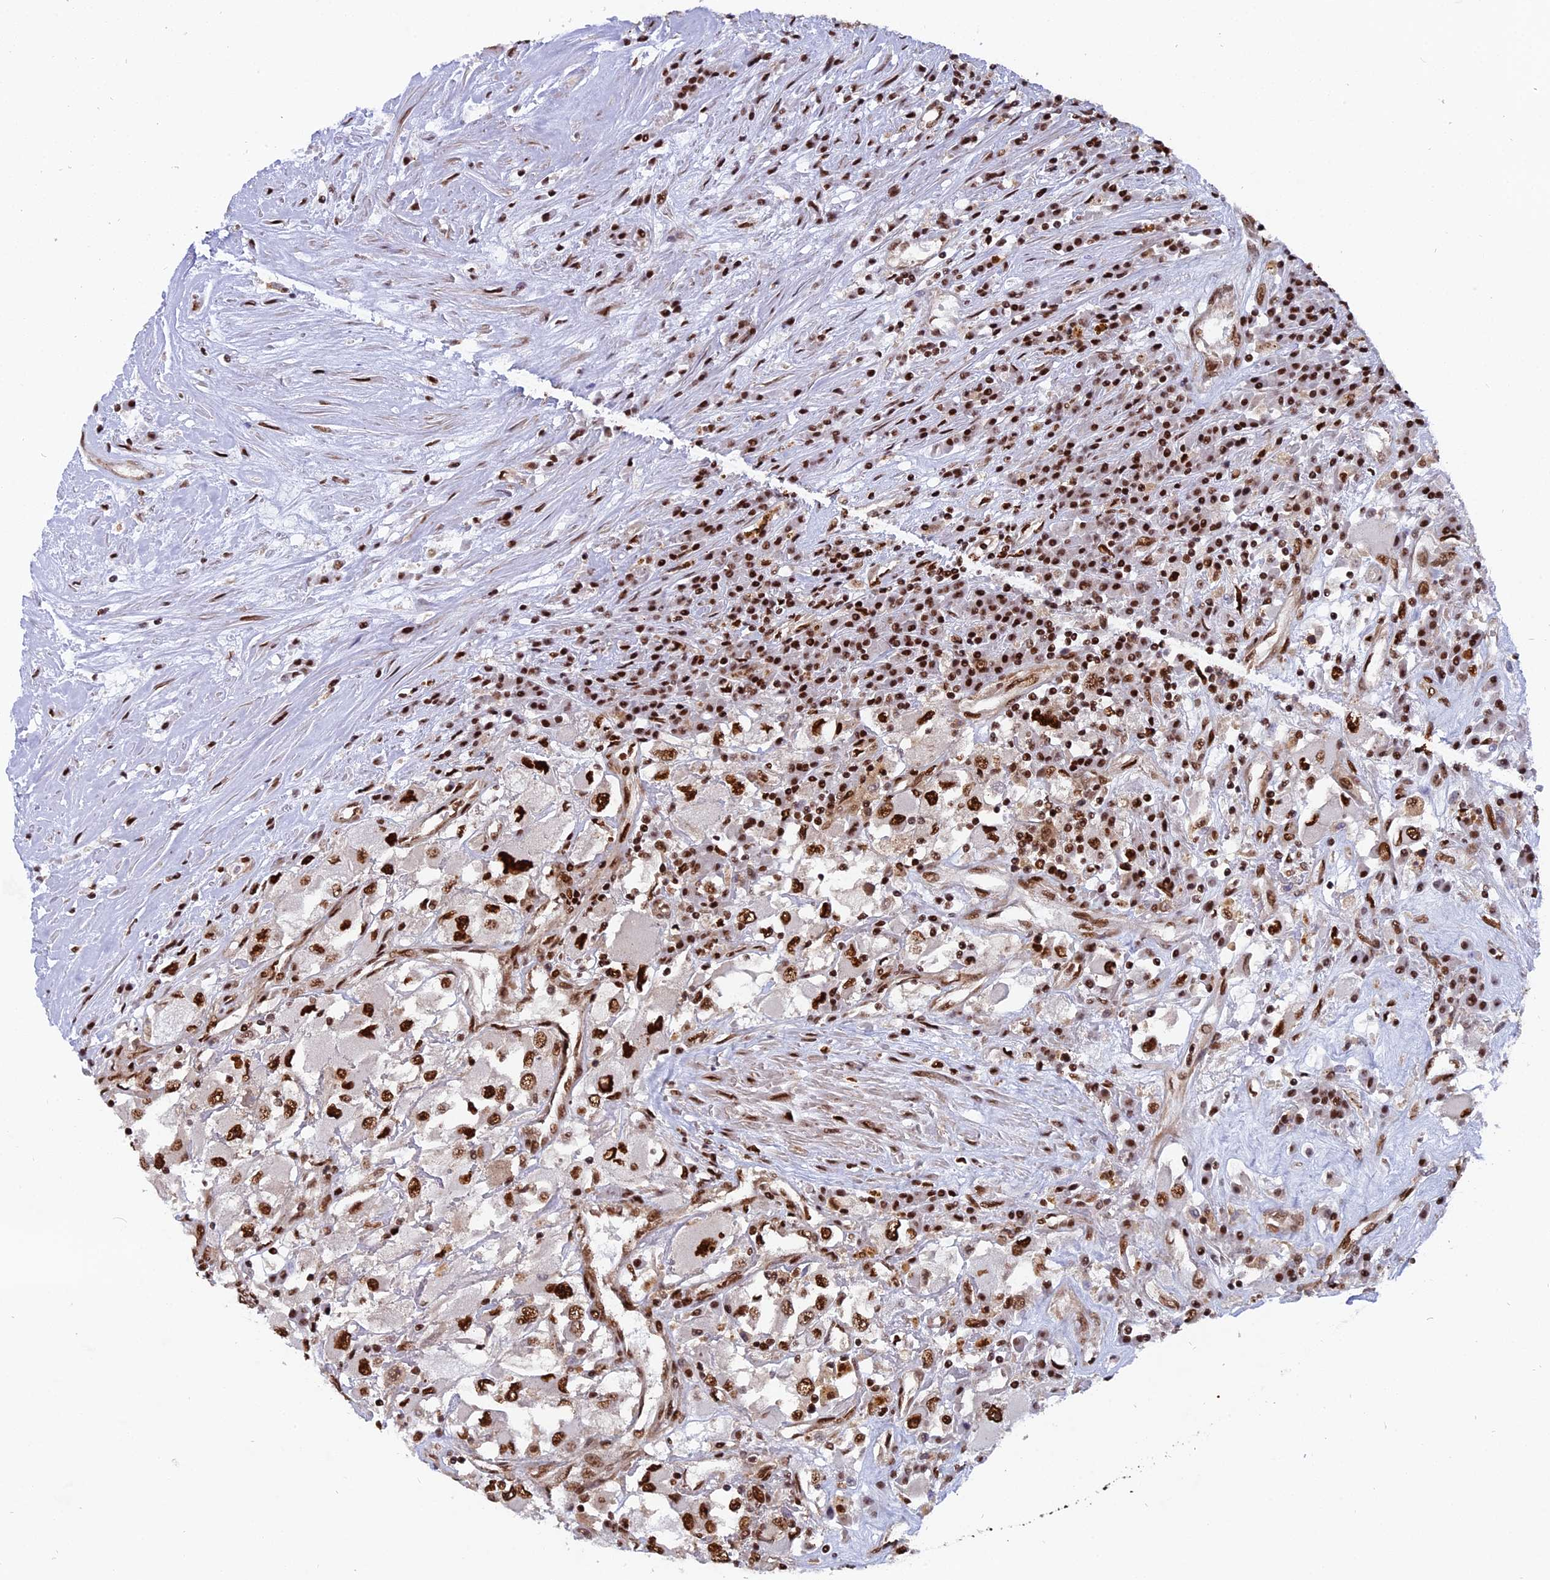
{"staining": {"intensity": "strong", "quantity": ">75%", "location": "nuclear"}, "tissue": "renal cancer", "cell_type": "Tumor cells", "image_type": "cancer", "snomed": [{"axis": "morphology", "description": "Adenocarcinoma, NOS"}, {"axis": "topography", "description": "Kidney"}], "caption": "Immunohistochemistry staining of renal cancer, which shows high levels of strong nuclear positivity in approximately >75% of tumor cells indicating strong nuclear protein staining. The staining was performed using DAB (brown) for protein detection and nuclei were counterstained in hematoxylin (blue).", "gene": "RAMAC", "patient": {"sex": "female", "age": 52}}